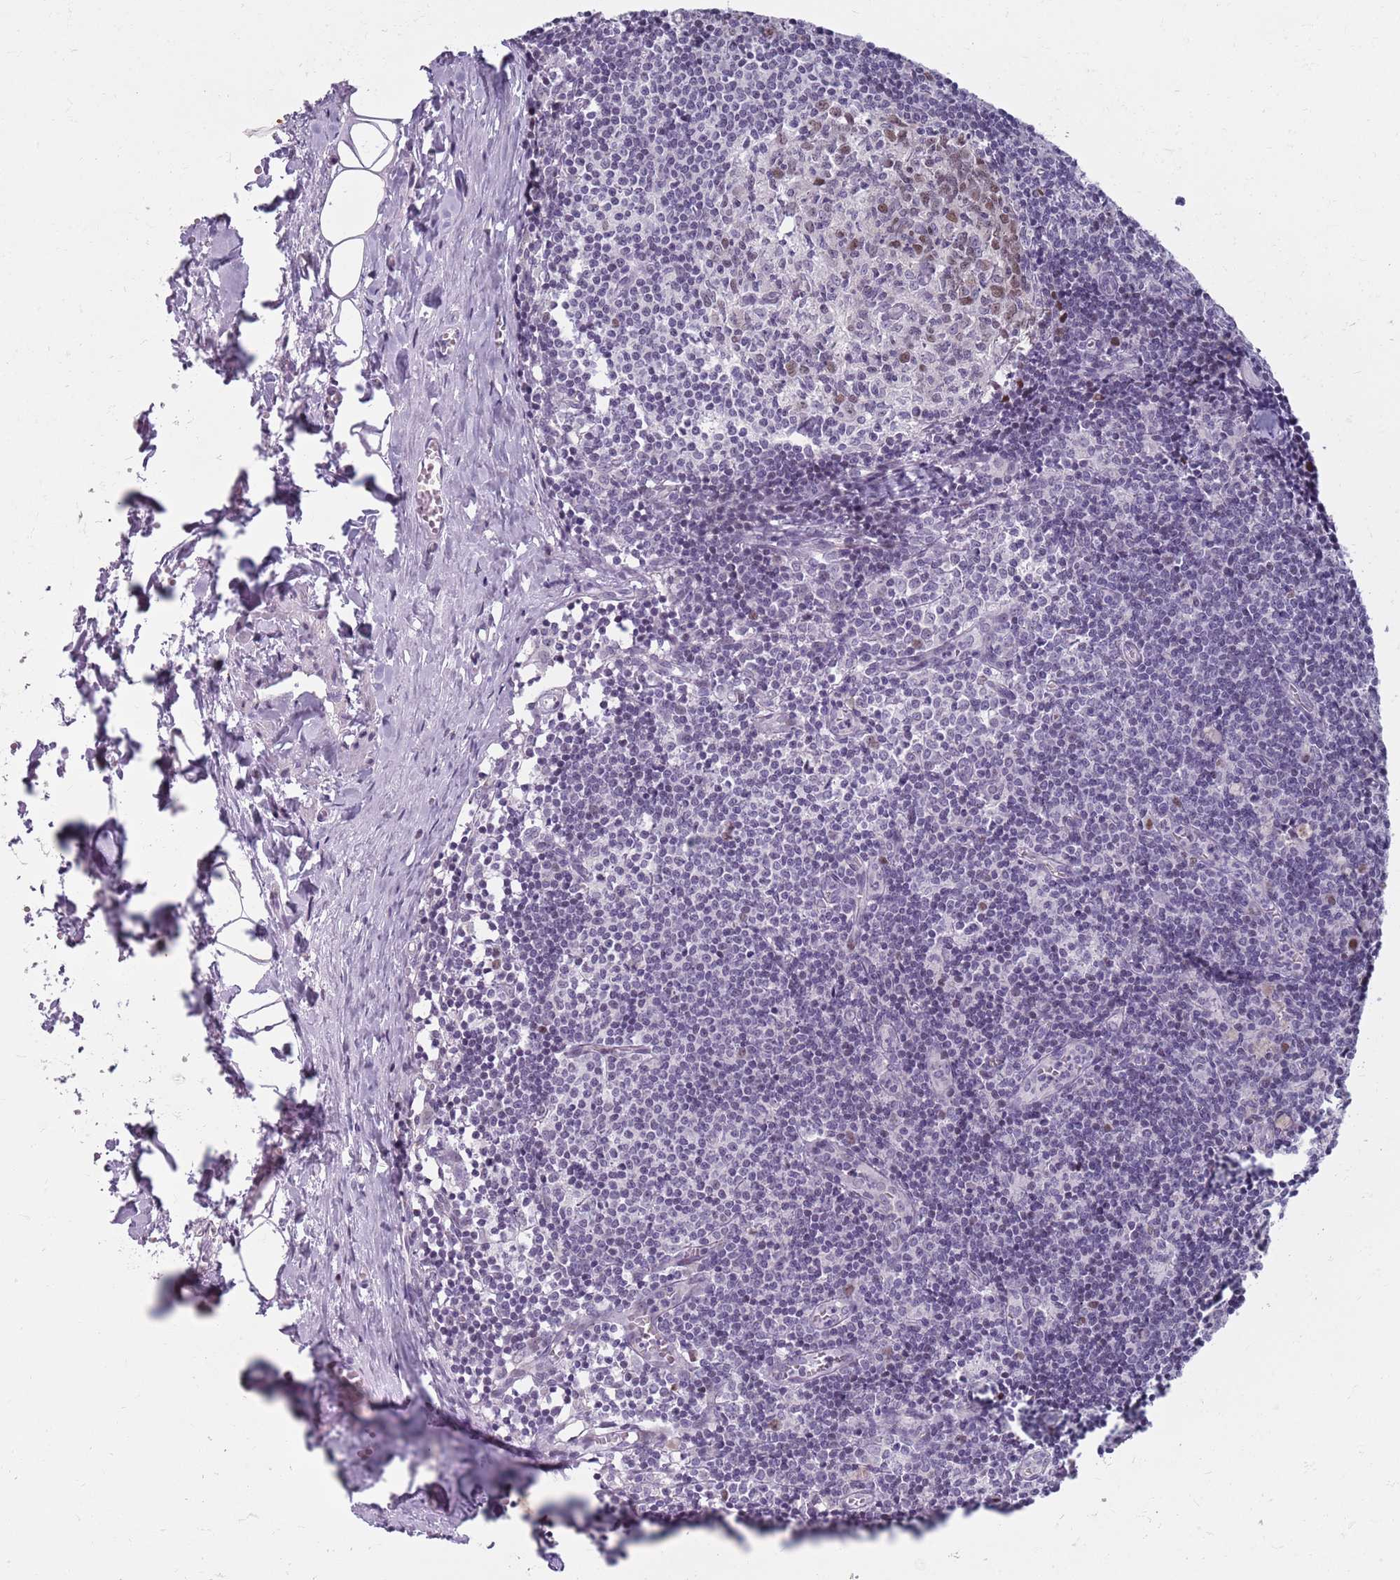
{"staining": {"intensity": "moderate", "quantity": "<25%", "location": "nuclear"}, "tissue": "lymph node", "cell_type": "Germinal center cells", "image_type": "normal", "snomed": [{"axis": "morphology", "description": "Normal tissue, NOS"}, {"axis": "topography", "description": "Lymph node"}], "caption": "Protein analysis of normal lymph node reveals moderate nuclear staining in about <25% of germinal center cells.", "gene": "ZKSCAN2", "patient": {"sex": "female", "age": 42}}